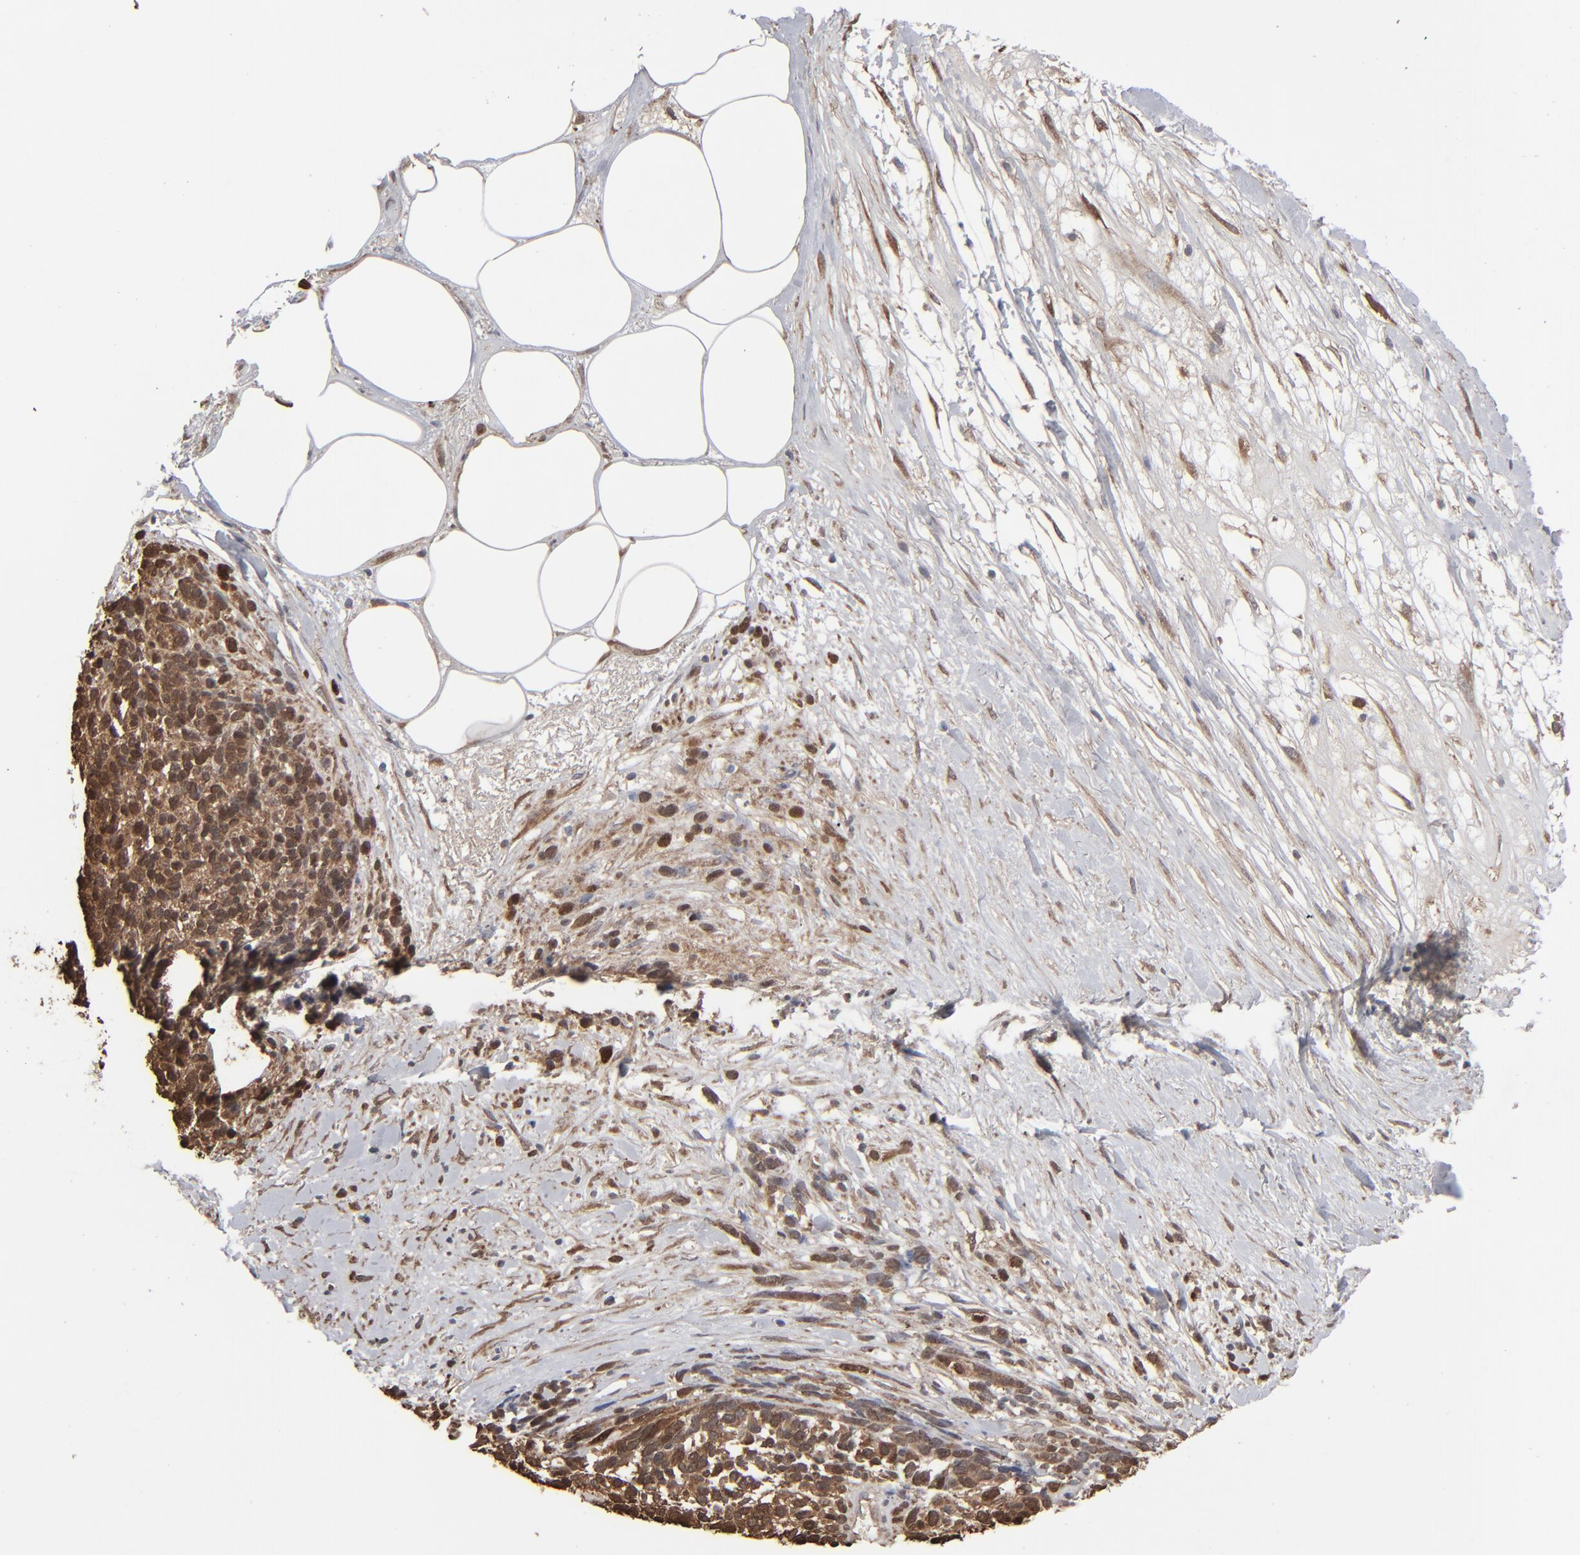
{"staining": {"intensity": "strong", "quantity": ">75%", "location": "cytoplasmic/membranous"}, "tissue": "melanoma", "cell_type": "Tumor cells", "image_type": "cancer", "snomed": [{"axis": "morphology", "description": "Malignant melanoma, NOS"}, {"axis": "topography", "description": "Skin"}], "caption": "A high amount of strong cytoplasmic/membranous positivity is identified in about >75% of tumor cells in melanoma tissue. (DAB (3,3'-diaminobenzidine) IHC, brown staining for protein, blue staining for nuclei).", "gene": "NME1-NME2", "patient": {"sex": "female", "age": 85}}